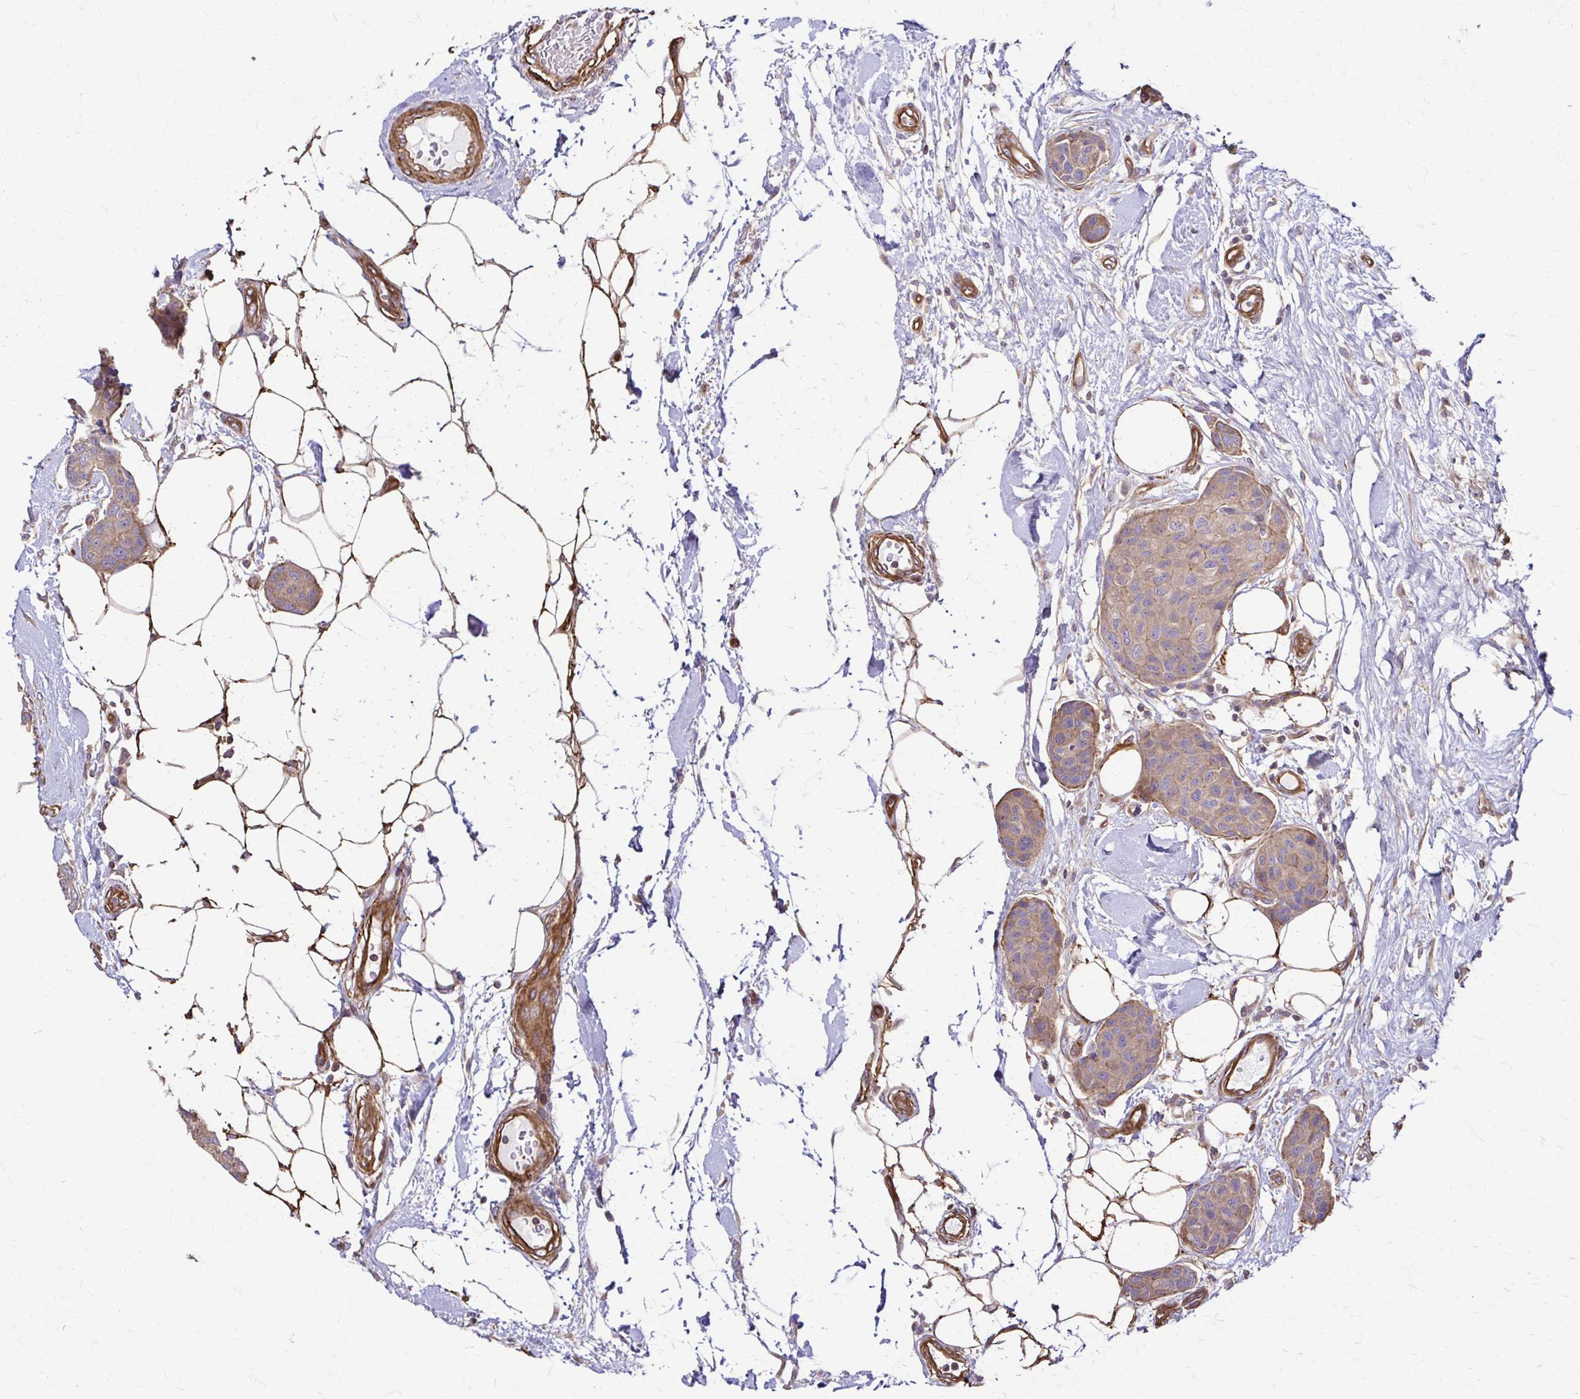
{"staining": {"intensity": "weak", "quantity": ">75%", "location": "cytoplasmic/membranous"}, "tissue": "breast cancer", "cell_type": "Tumor cells", "image_type": "cancer", "snomed": [{"axis": "morphology", "description": "Duct carcinoma"}, {"axis": "topography", "description": "Breast"}, {"axis": "topography", "description": "Lymph node"}], "caption": "A brown stain highlights weak cytoplasmic/membranous expression of a protein in breast infiltrating ductal carcinoma tumor cells.", "gene": "DSP", "patient": {"sex": "female", "age": 80}}